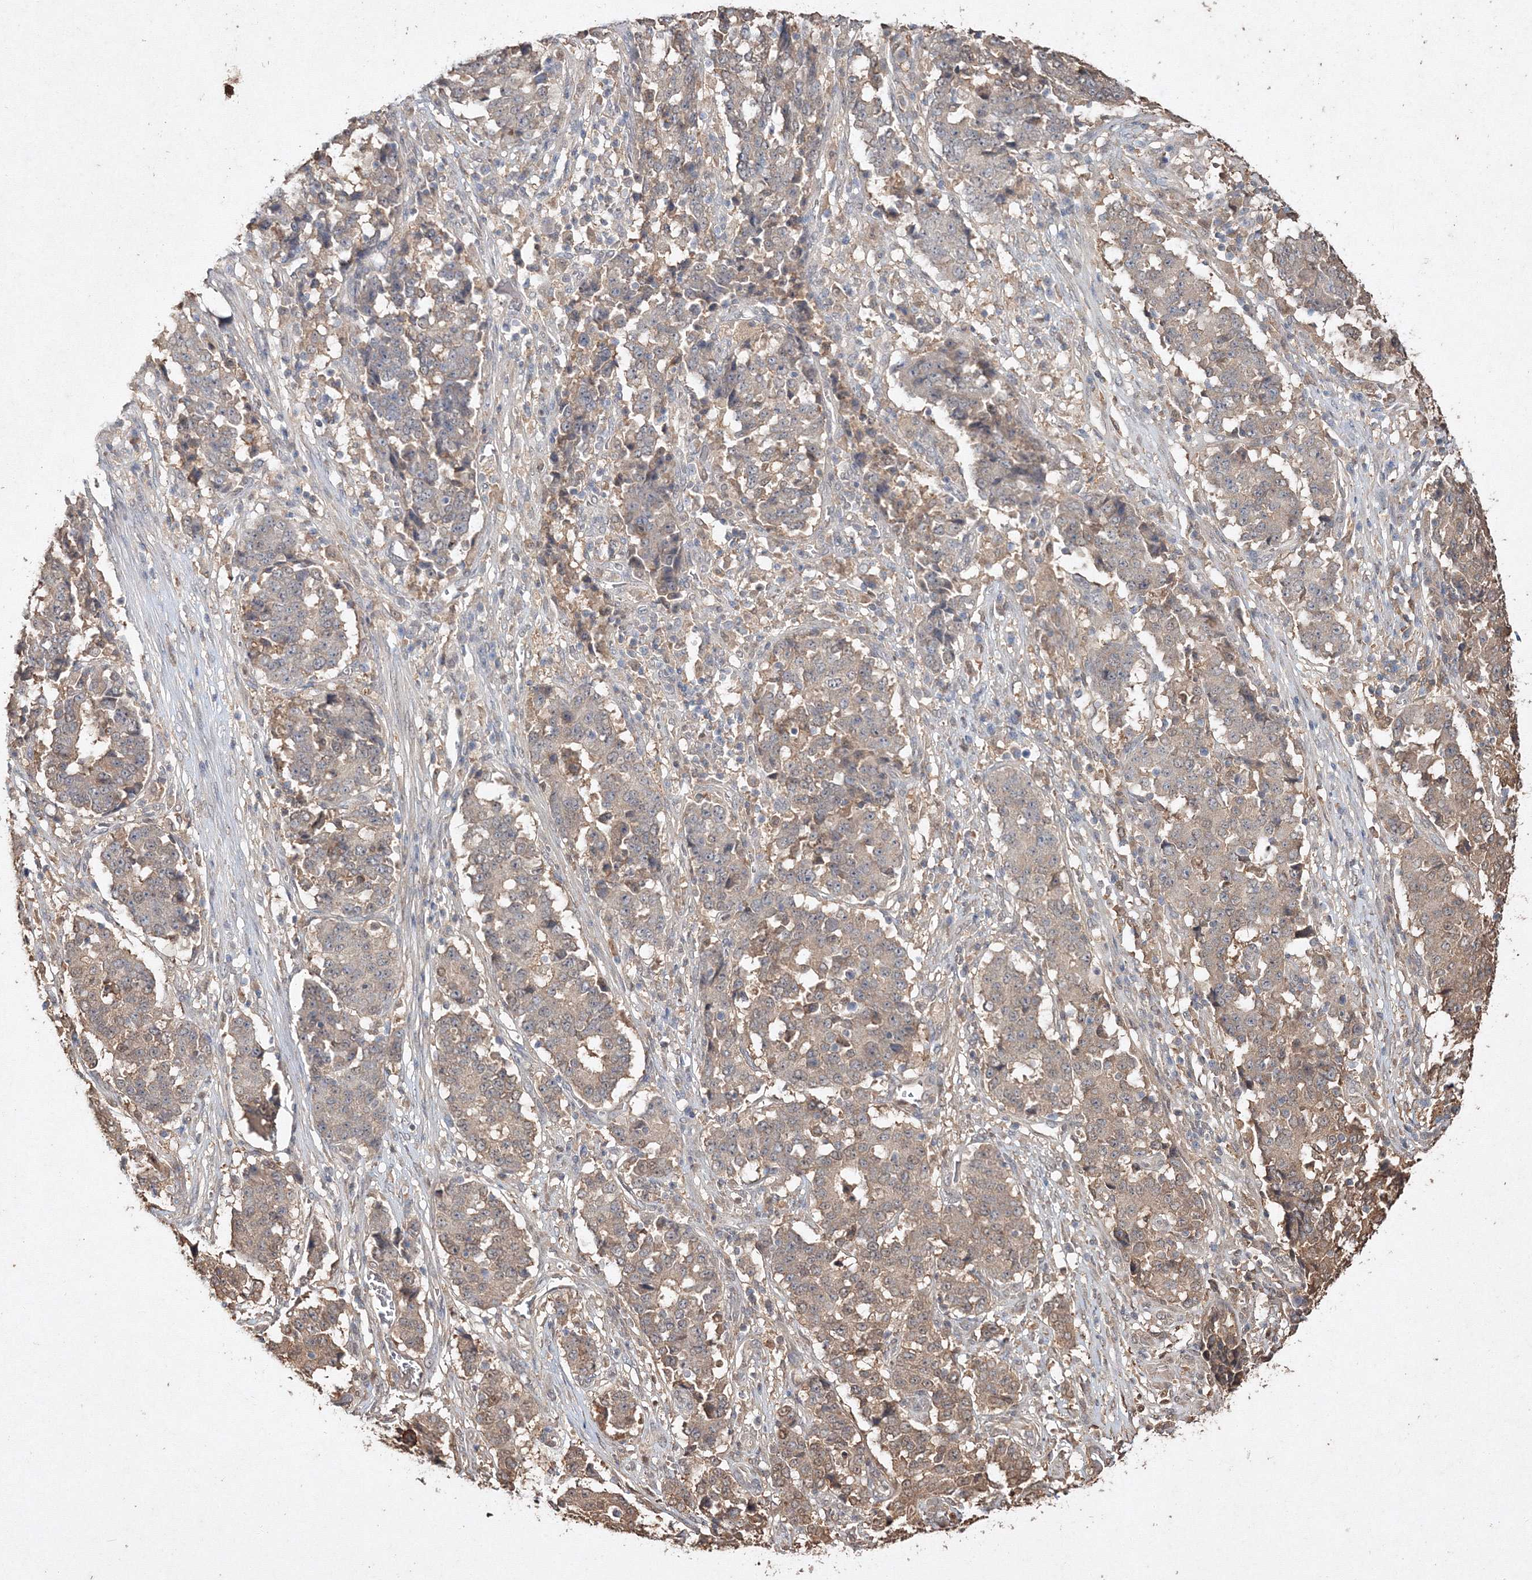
{"staining": {"intensity": "weak", "quantity": "25%-75%", "location": "cytoplasmic/membranous"}, "tissue": "stomach cancer", "cell_type": "Tumor cells", "image_type": "cancer", "snomed": [{"axis": "morphology", "description": "Adenocarcinoma, NOS"}, {"axis": "topography", "description": "Stomach"}], "caption": "DAB immunohistochemical staining of stomach adenocarcinoma displays weak cytoplasmic/membranous protein staining in about 25%-75% of tumor cells.", "gene": "S100A11", "patient": {"sex": "male", "age": 59}}